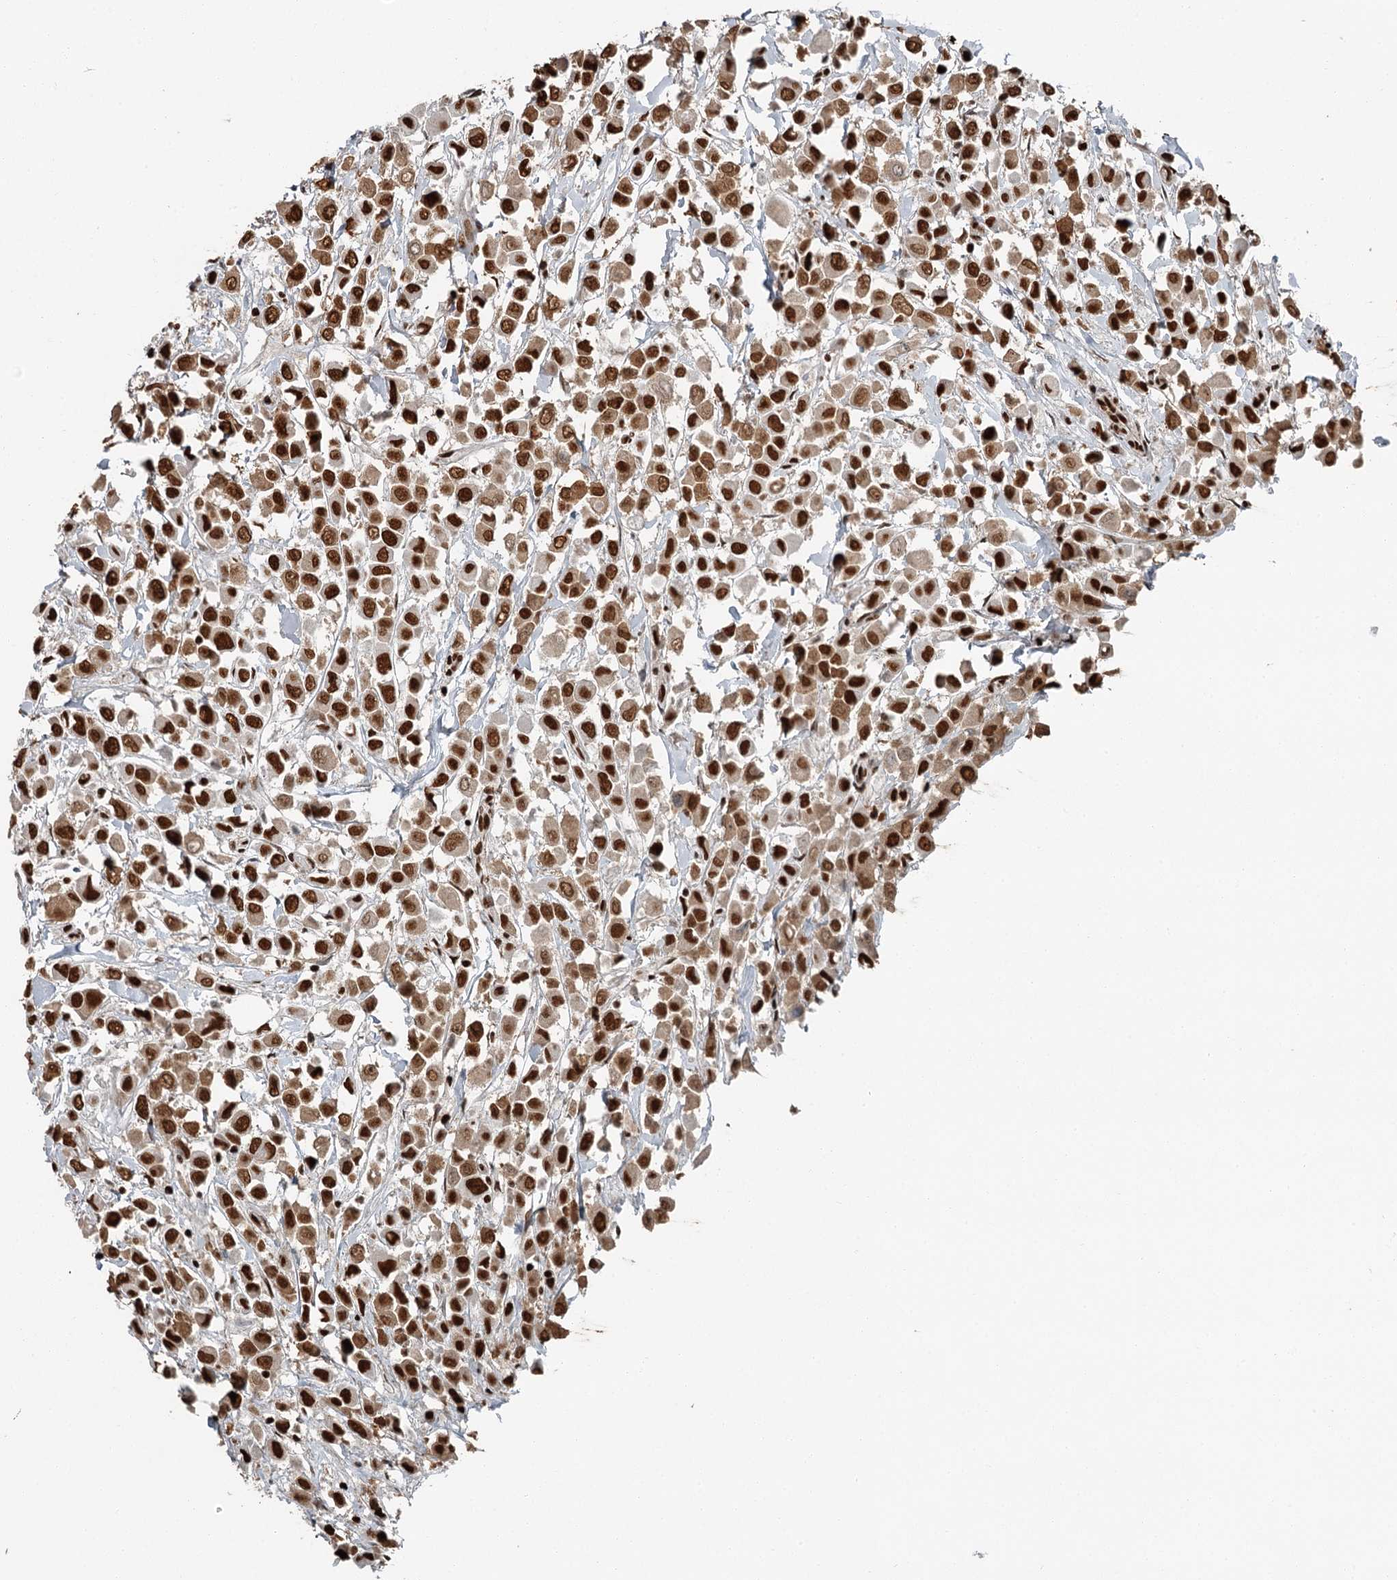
{"staining": {"intensity": "strong", "quantity": ">75%", "location": "nuclear"}, "tissue": "breast cancer", "cell_type": "Tumor cells", "image_type": "cancer", "snomed": [{"axis": "morphology", "description": "Duct carcinoma"}, {"axis": "topography", "description": "Breast"}], "caption": "Strong nuclear positivity is identified in about >75% of tumor cells in breast intraductal carcinoma.", "gene": "RBBP7", "patient": {"sex": "female", "age": 61}}